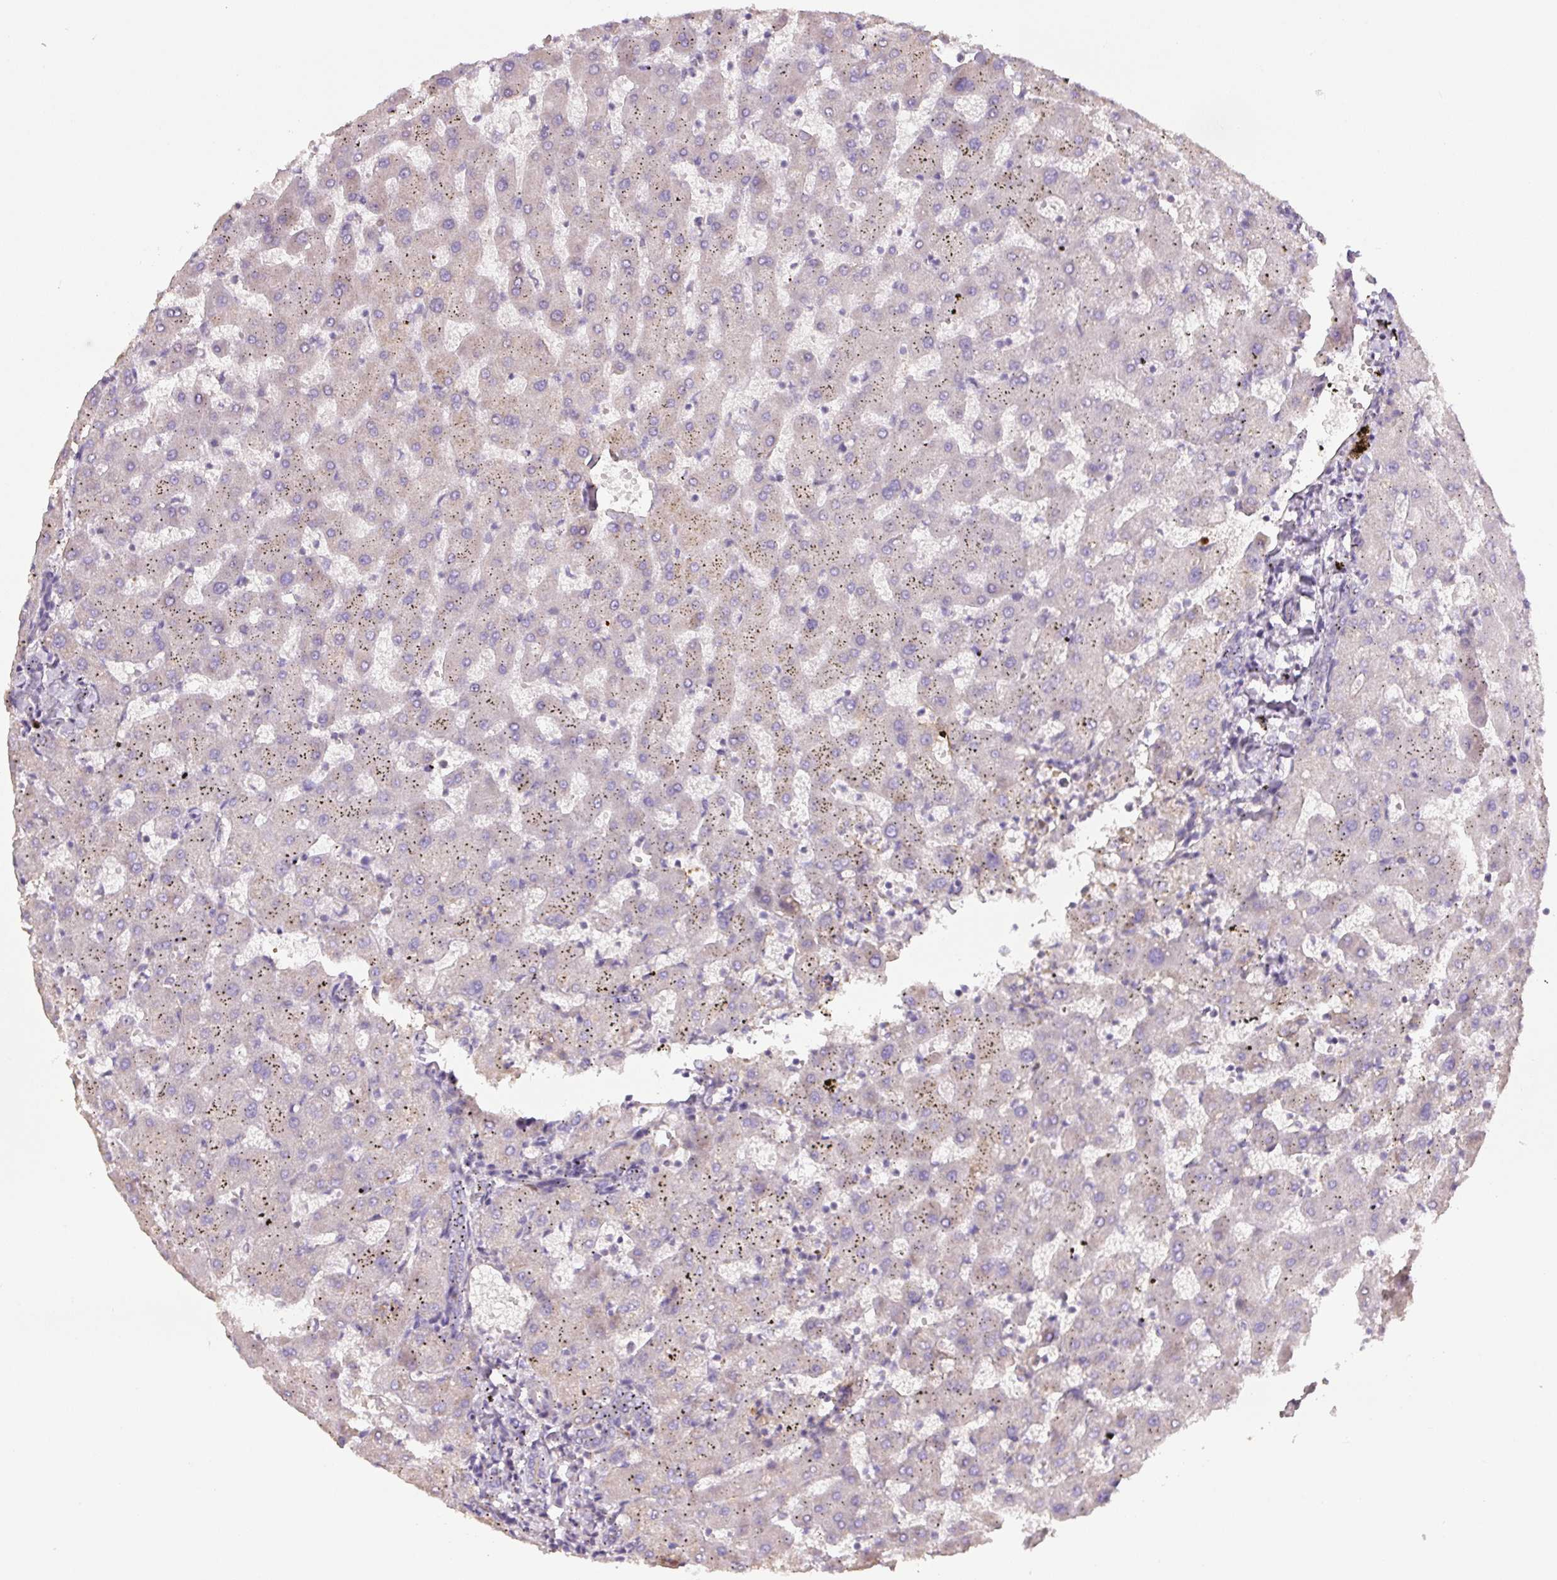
{"staining": {"intensity": "negative", "quantity": "none", "location": "none"}, "tissue": "liver", "cell_type": "Cholangiocytes", "image_type": "normal", "snomed": [{"axis": "morphology", "description": "Normal tissue, NOS"}, {"axis": "topography", "description": "Liver"}], "caption": "A high-resolution image shows immunohistochemistry (IHC) staining of benign liver, which displays no significant positivity in cholangiocytes.", "gene": "CCNI2", "patient": {"sex": "female", "age": 63}}